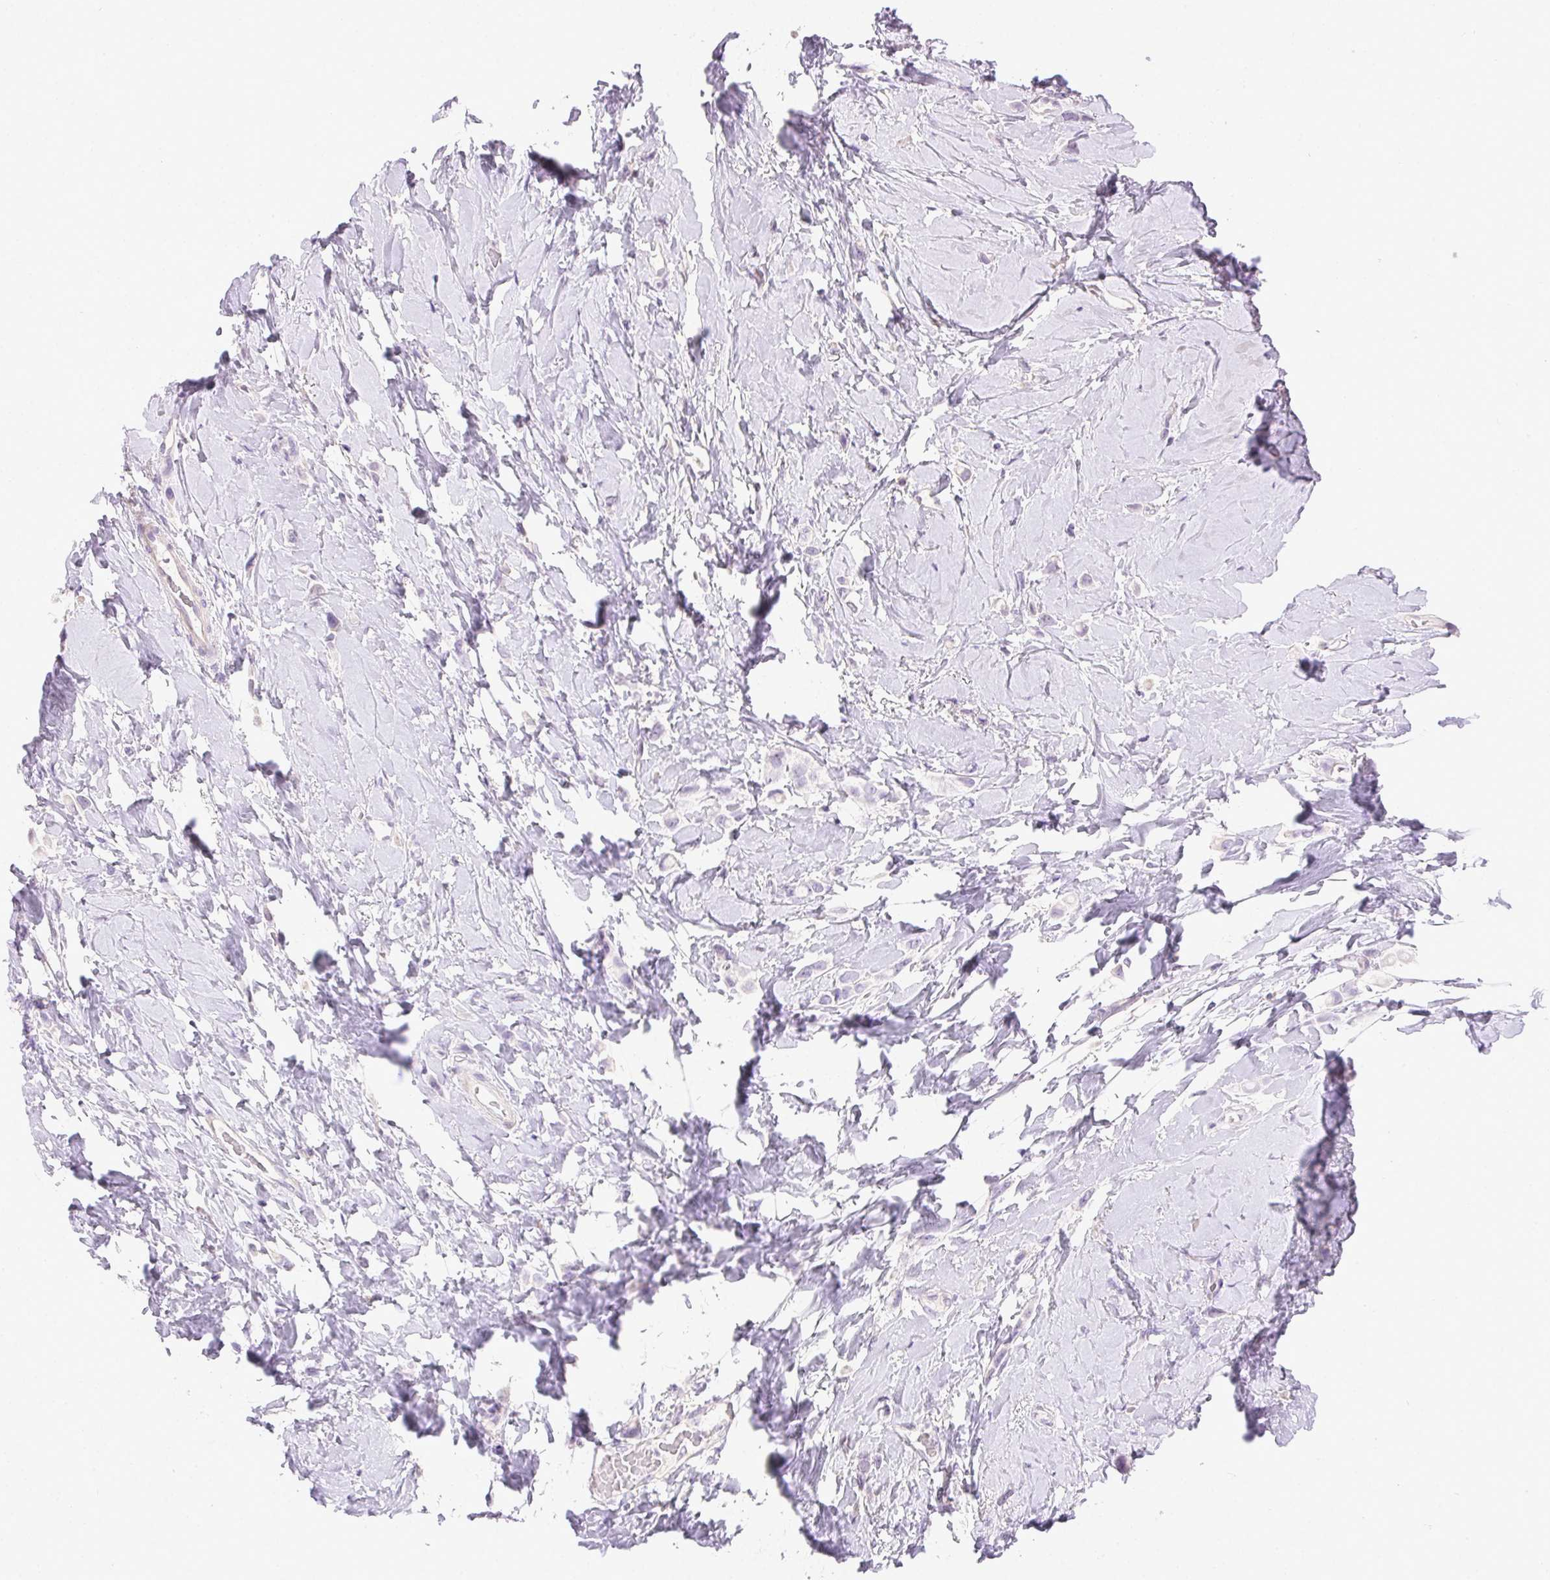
{"staining": {"intensity": "negative", "quantity": "none", "location": "none"}, "tissue": "breast cancer", "cell_type": "Tumor cells", "image_type": "cancer", "snomed": [{"axis": "morphology", "description": "Lobular carcinoma"}, {"axis": "topography", "description": "Breast"}], "caption": "Micrograph shows no protein staining in tumor cells of breast cancer (lobular carcinoma) tissue.", "gene": "SYCE2", "patient": {"sex": "female", "age": 66}}